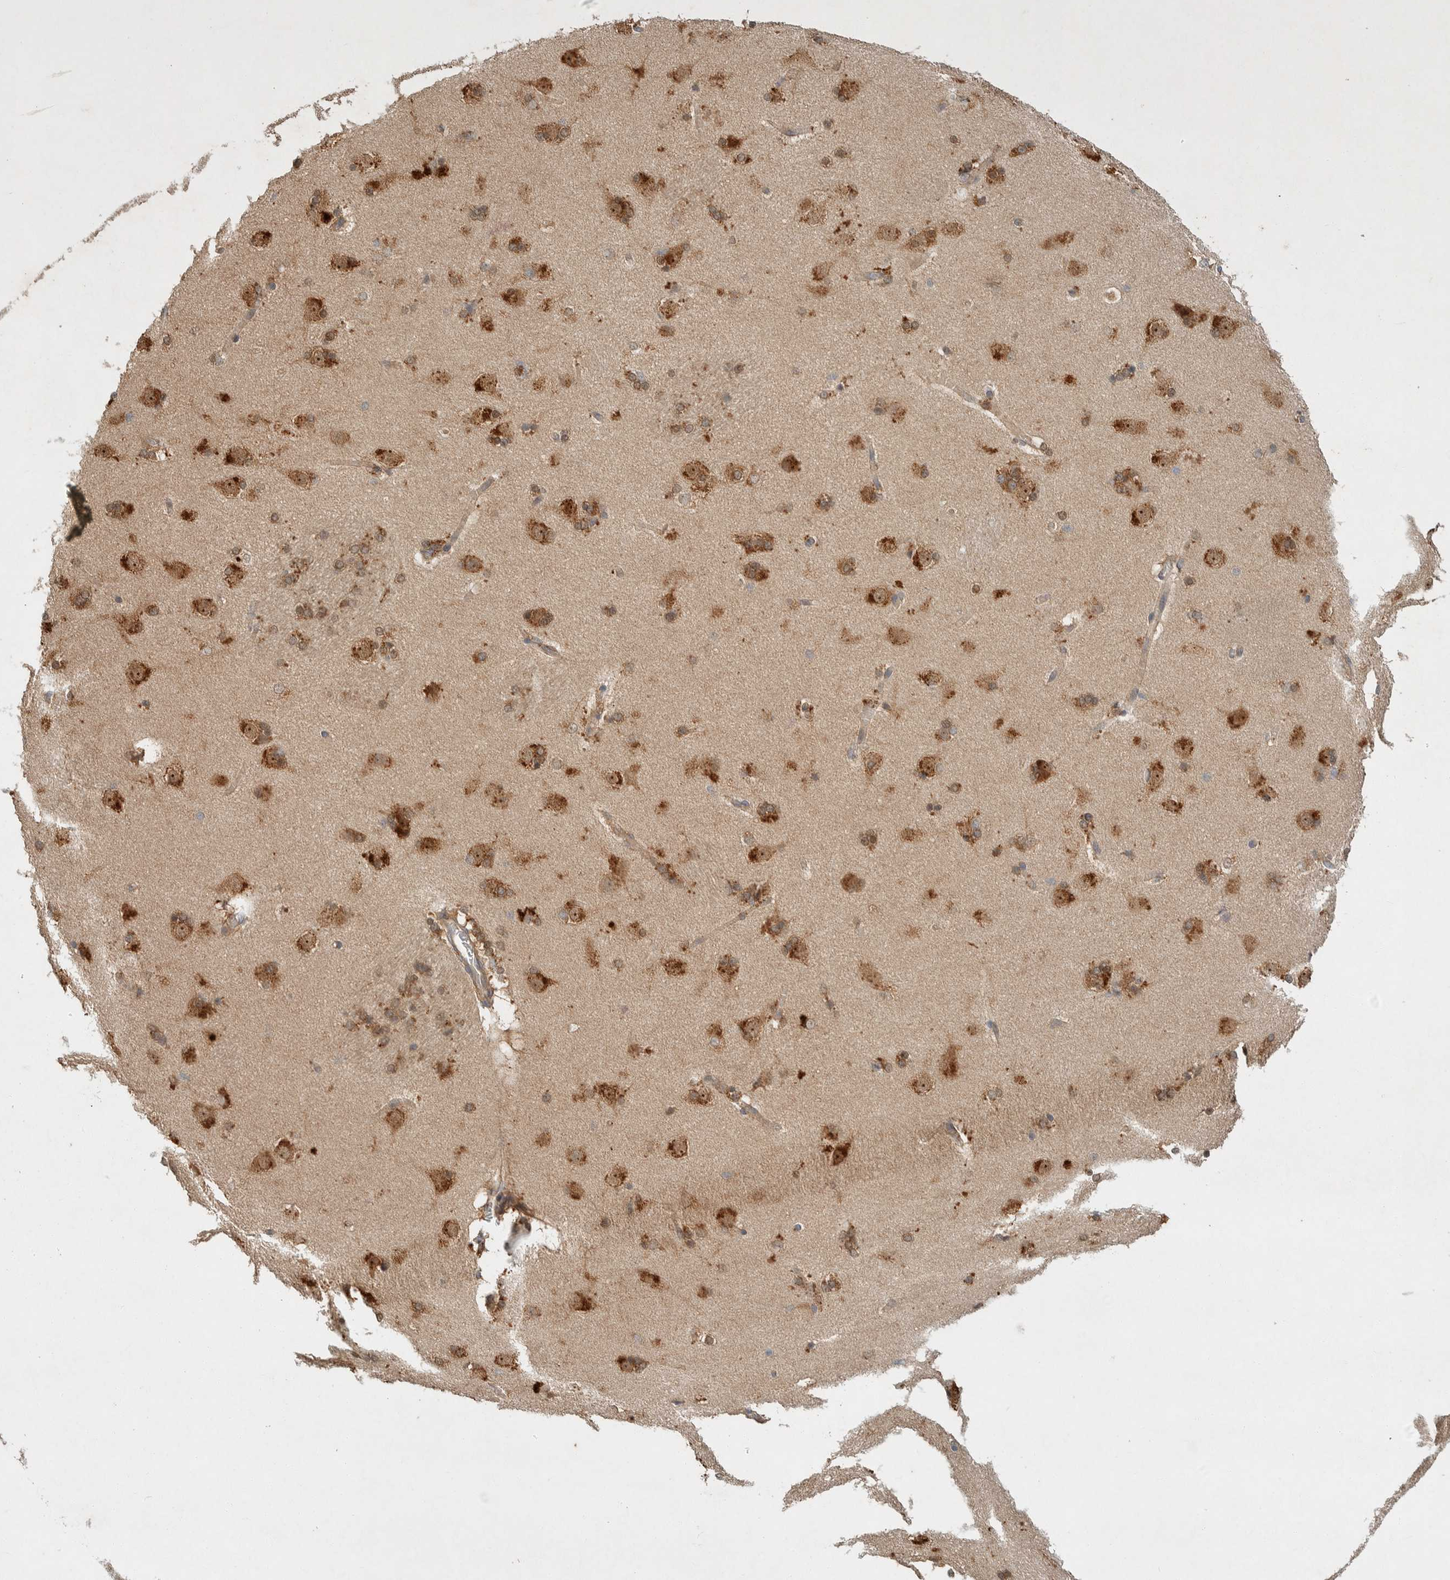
{"staining": {"intensity": "moderate", "quantity": ">75%", "location": "cytoplasmic/membranous"}, "tissue": "caudate", "cell_type": "Glial cells", "image_type": "normal", "snomed": [{"axis": "morphology", "description": "Normal tissue, NOS"}, {"axis": "topography", "description": "Lateral ventricle wall"}], "caption": "This photomicrograph exhibits immunohistochemistry (IHC) staining of normal caudate, with medium moderate cytoplasmic/membranous expression in about >75% of glial cells.", "gene": "PXK", "patient": {"sex": "female", "age": 19}}